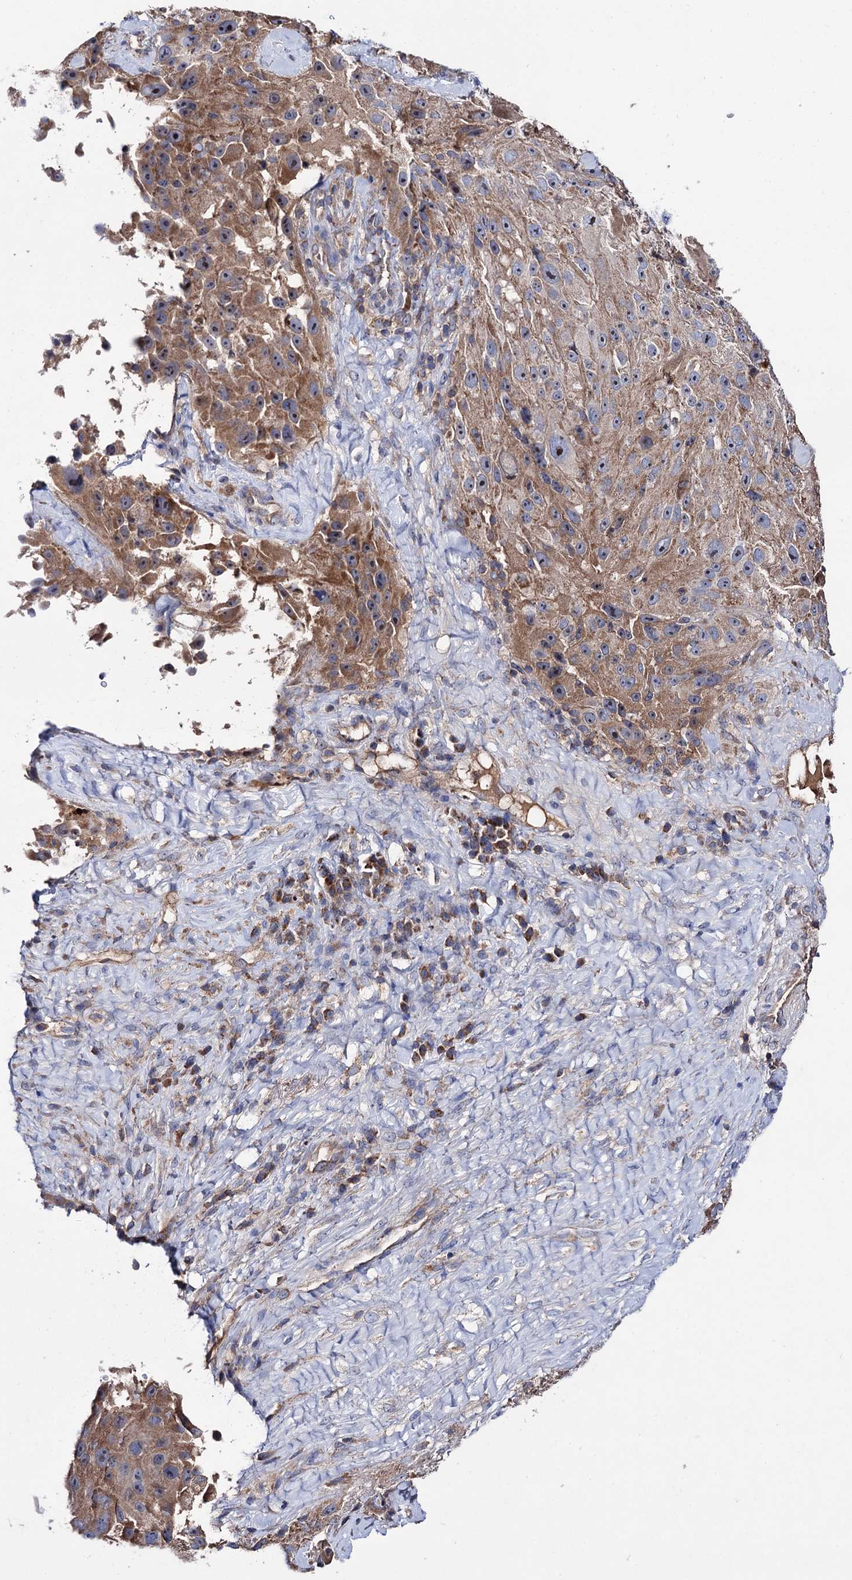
{"staining": {"intensity": "moderate", "quantity": "25%-75%", "location": "cytoplasmic/membranous,nuclear"}, "tissue": "melanoma", "cell_type": "Tumor cells", "image_type": "cancer", "snomed": [{"axis": "morphology", "description": "Malignant melanoma, Metastatic site"}, {"axis": "topography", "description": "Lymph node"}], "caption": "Malignant melanoma (metastatic site) stained with a protein marker exhibits moderate staining in tumor cells.", "gene": "CLPB", "patient": {"sex": "male", "age": 62}}